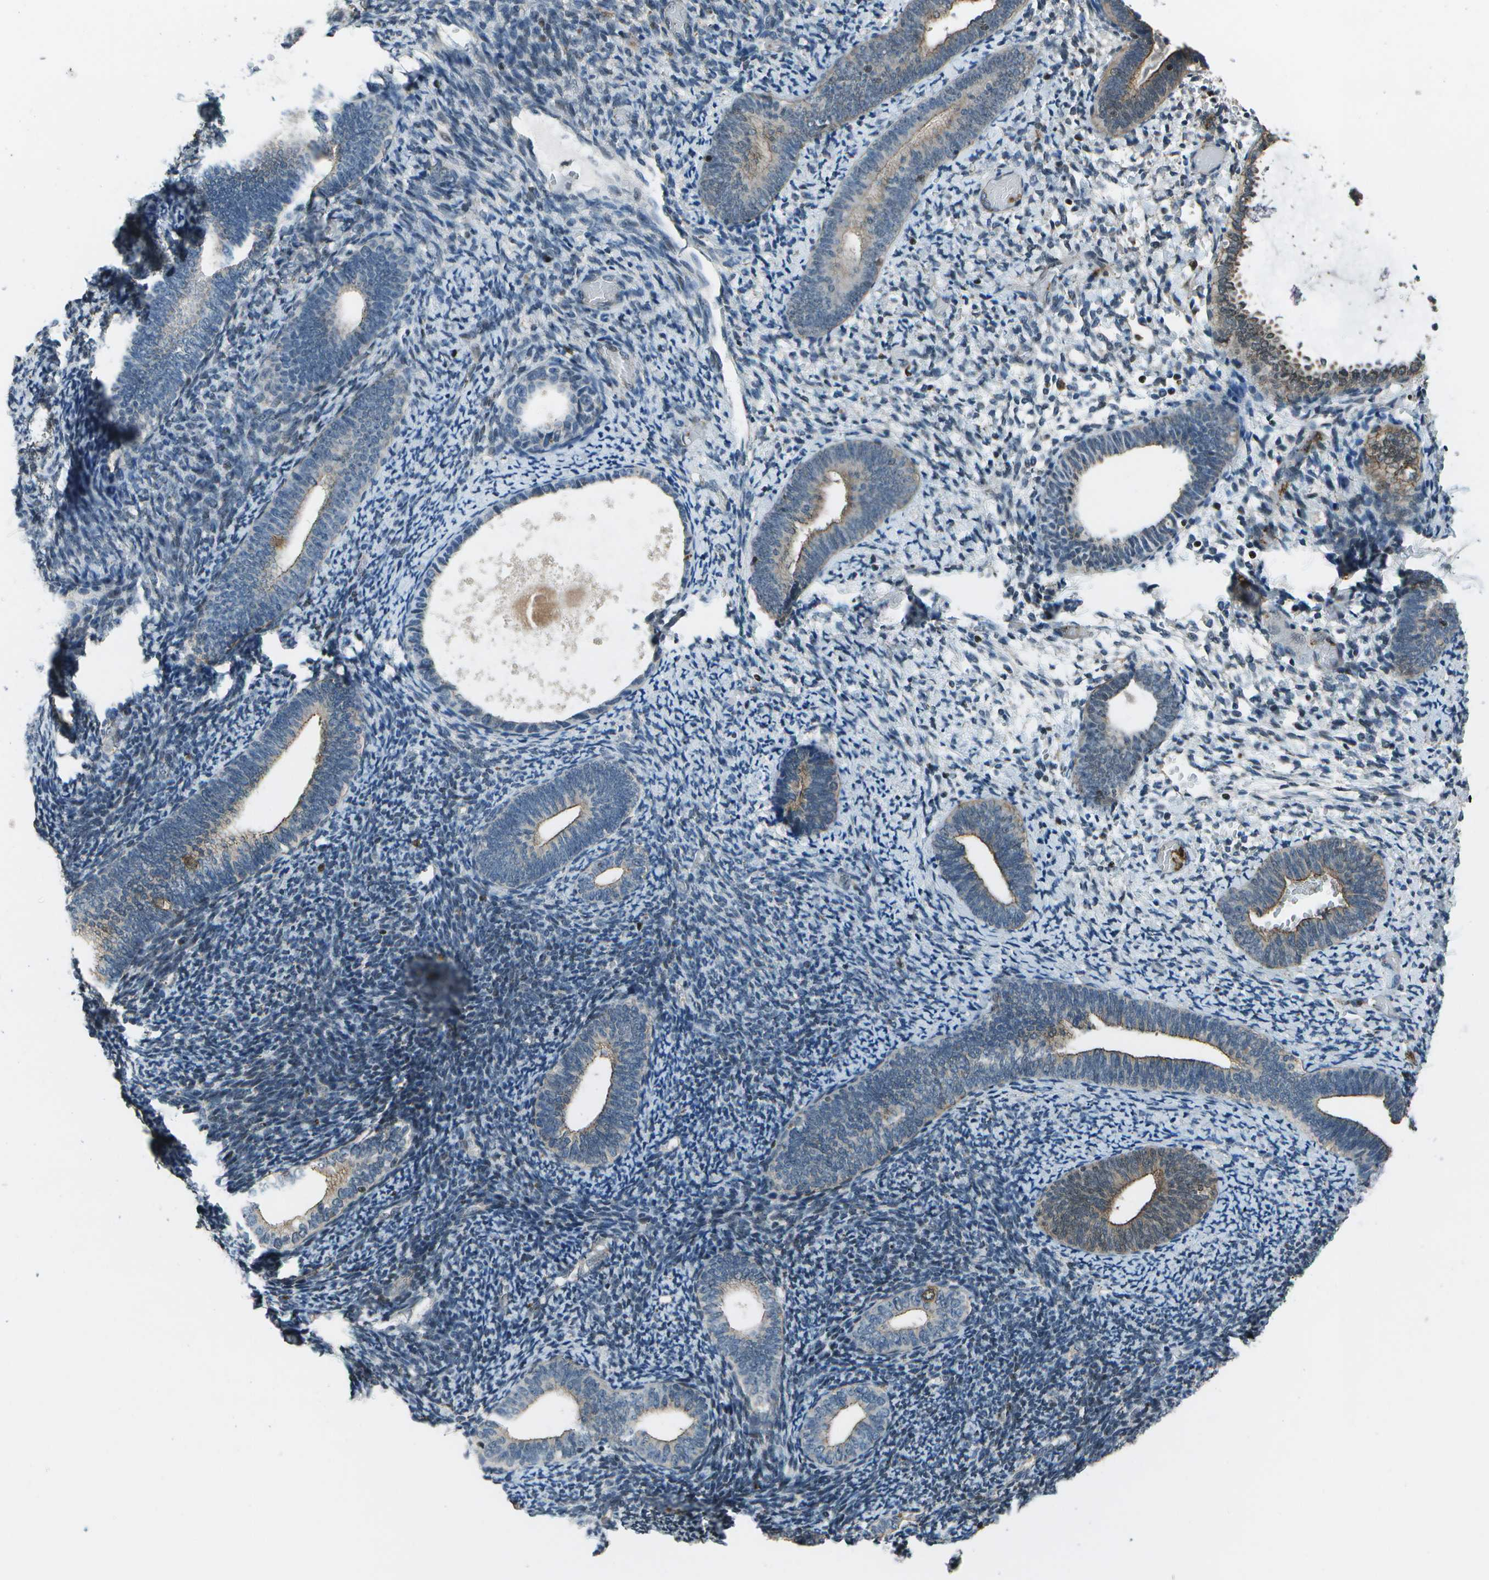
{"staining": {"intensity": "negative", "quantity": "none", "location": "none"}, "tissue": "endometrium", "cell_type": "Cells in endometrial stroma", "image_type": "normal", "snomed": [{"axis": "morphology", "description": "Normal tissue, NOS"}, {"axis": "topography", "description": "Endometrium"}], "caption": "A histopathology image of endometrium stained for a protein displays no brown staining in cells in endometrial stroma. Nuclei are stained in blue.", "gene": "PDLIM1", "patient": {"sex": "female", "age": 66}}